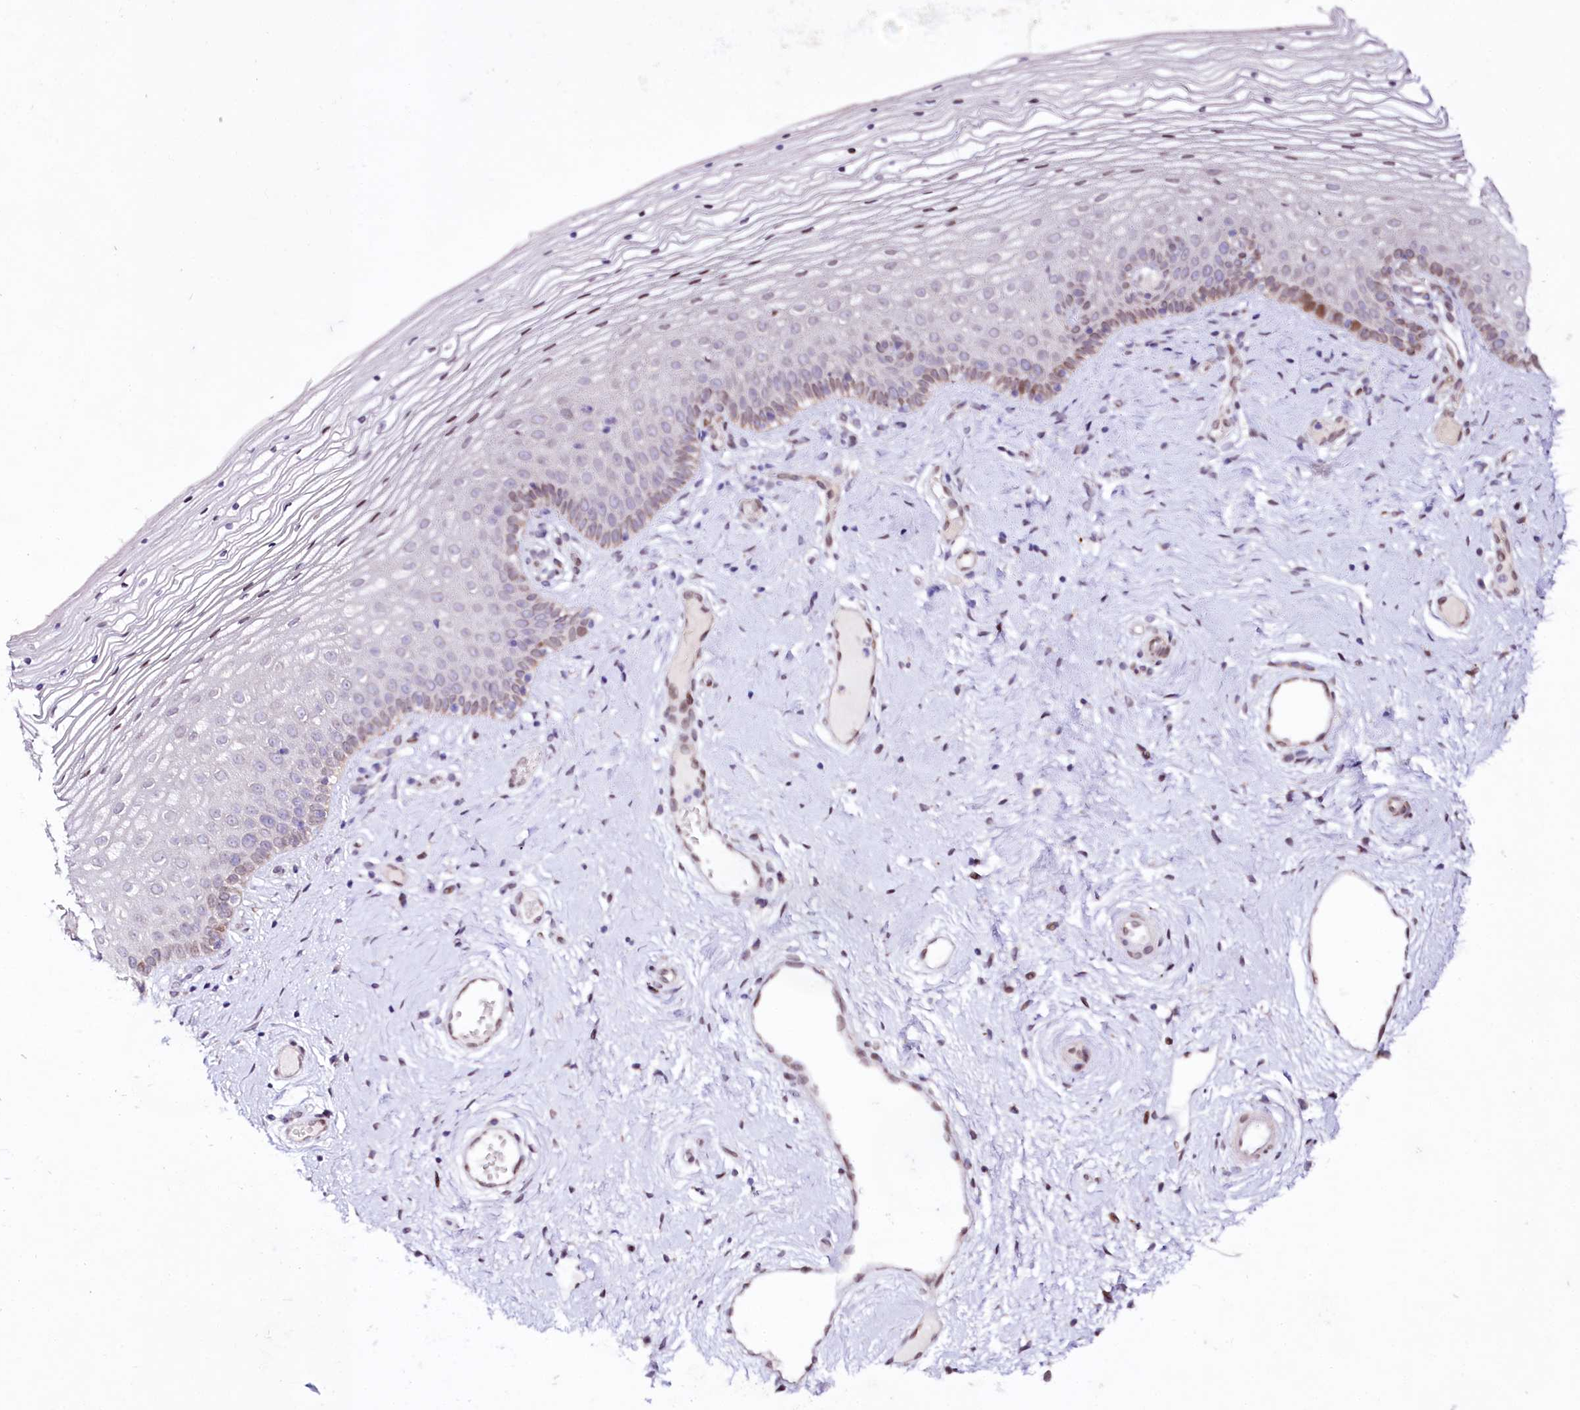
{"staining": {"intensity": "moderate", "quantity": "<25%", "location": "cytoplasmic/membranous,nuclear"}, "tissue": "vagina", "cell_type": "Squamous epithelial cells", "image_type": "normal", "snomed": [{"axis": "morphology", "description": "Normal tissue, NOS"}, {"axis": "topography", "description": "Vagina"}], "caption": "Brown immunohistochemical staining in benign vagina reveals moderate cytoplasmic/membranous,nuclear expression in about <25% of squamous epithelial cells. (IHC, brightfield microscopy, high magnification).", "gene": "ZNF226", "patient": {"sex": "female", "age": 46}}